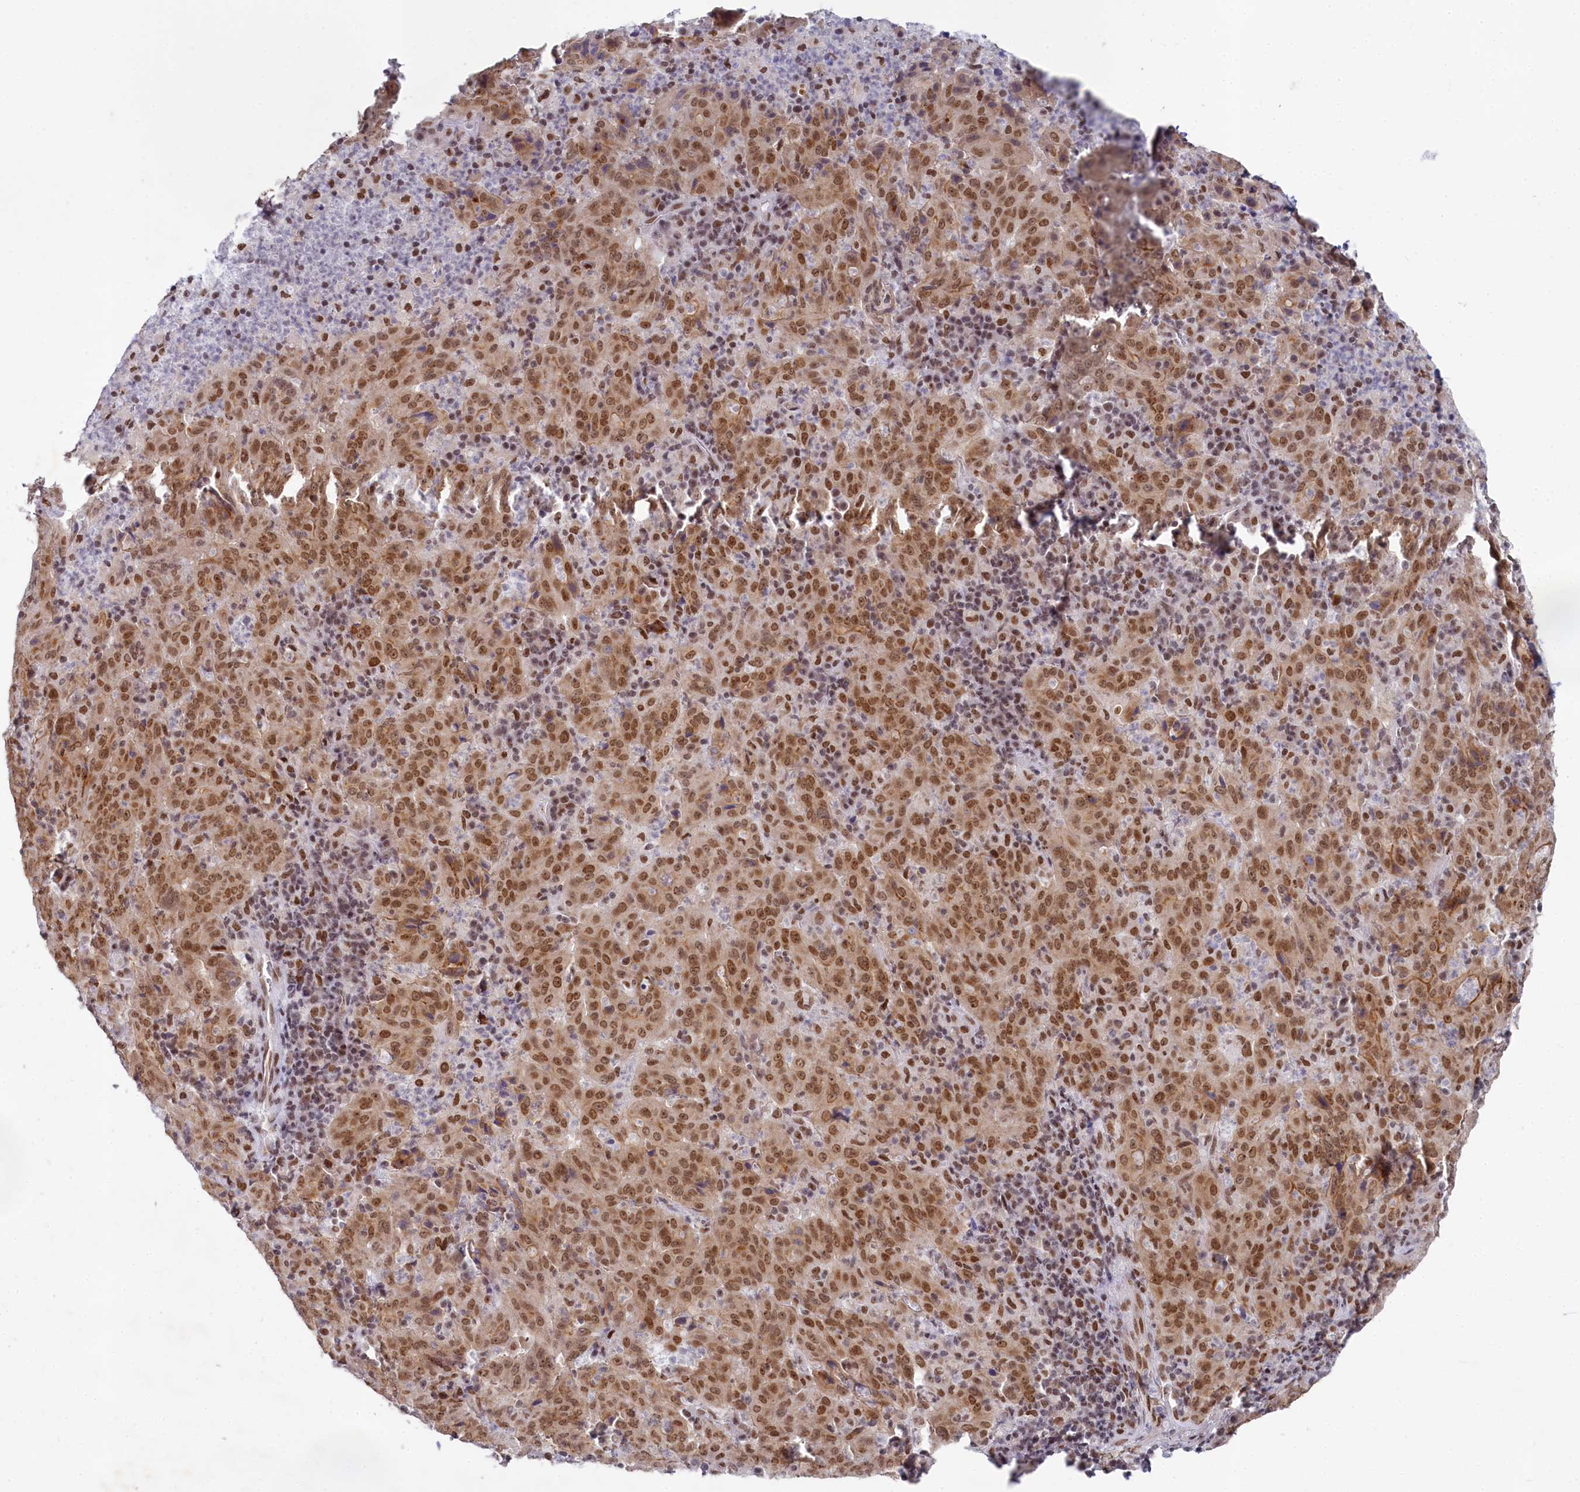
{"staining": {"intensity": "moderate", "quantity": ">75%", "location": "cytoplasmic/membranous,nuclear"}, "tissue": "pancreatic cancer", "cell_type": "Tumor cells", "image_type": "cancer", "snomed": [{"axis": "morphology", "description": "Adenocarcinoma, NOS"}, {"axis": "topography", "description": "Pancreas"}], "caption": "A brown stain highlights moderate cytoplasmic/membranous and nuclear positivity of a protein in human pancreatic cancer (adenocarcinoma) tumor cells.", "gene": "PPHLN1", "patient": {"sex": "male", "age": 63}}